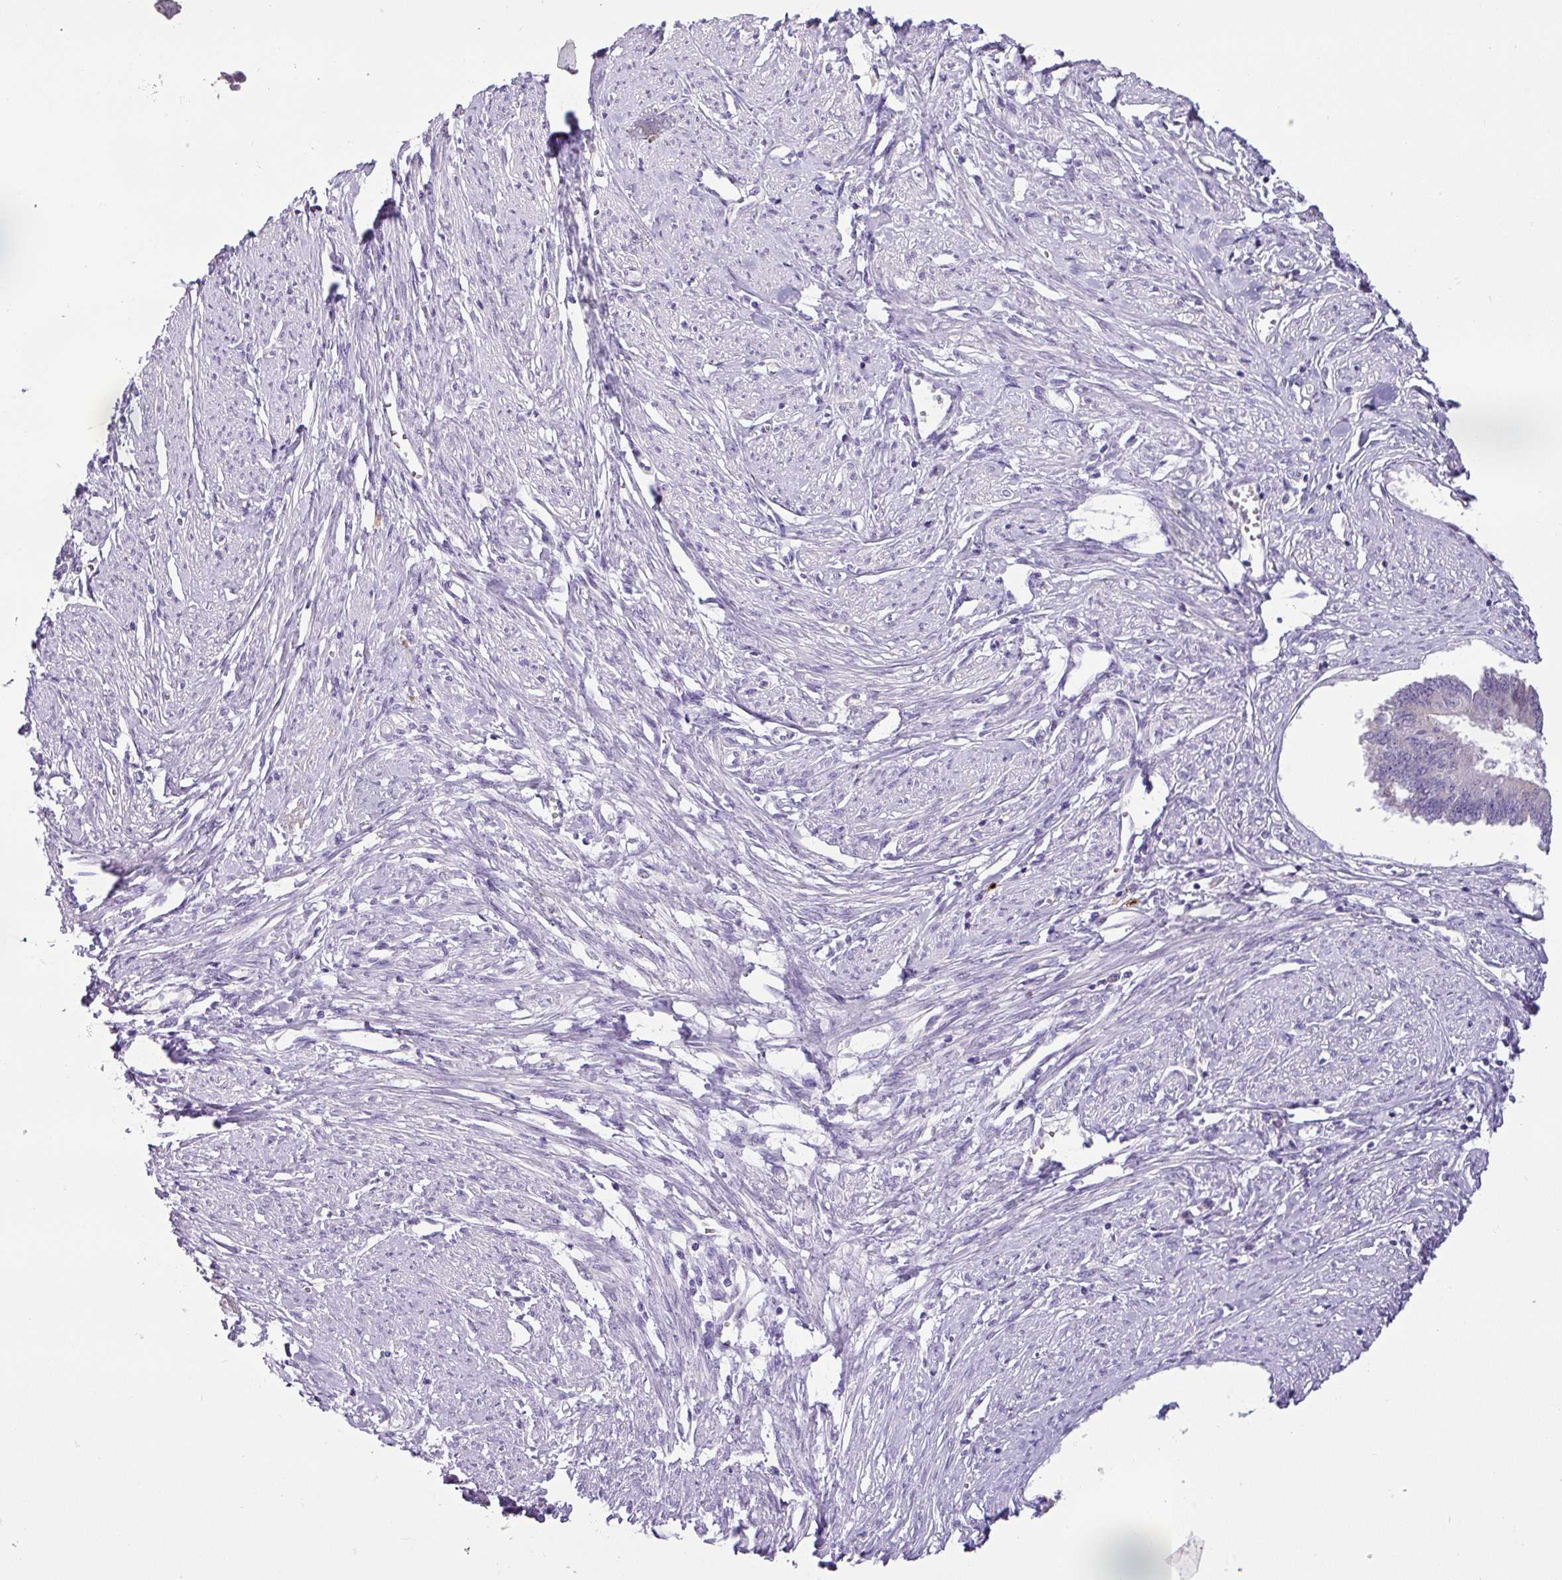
{"staining": {"intensity": "negative", "quantity": "none", "location": "none"}, "tissue": "endometrial cancer", "cell_type": "Tumor cells", "image_type": "cancer", "snomed": [{"axis": "morphology", "description": "Adenocarcinoma, NOS"}, {"axis": "topography", "description": "Endometrium"}], "caption": "This is a photomicrograph of IHC staining of endometrial adenocarcinoma, which shows no staining in tumor cells.", "gene": "HMCN2", "patient": {"sex": "female", "age": 76}}